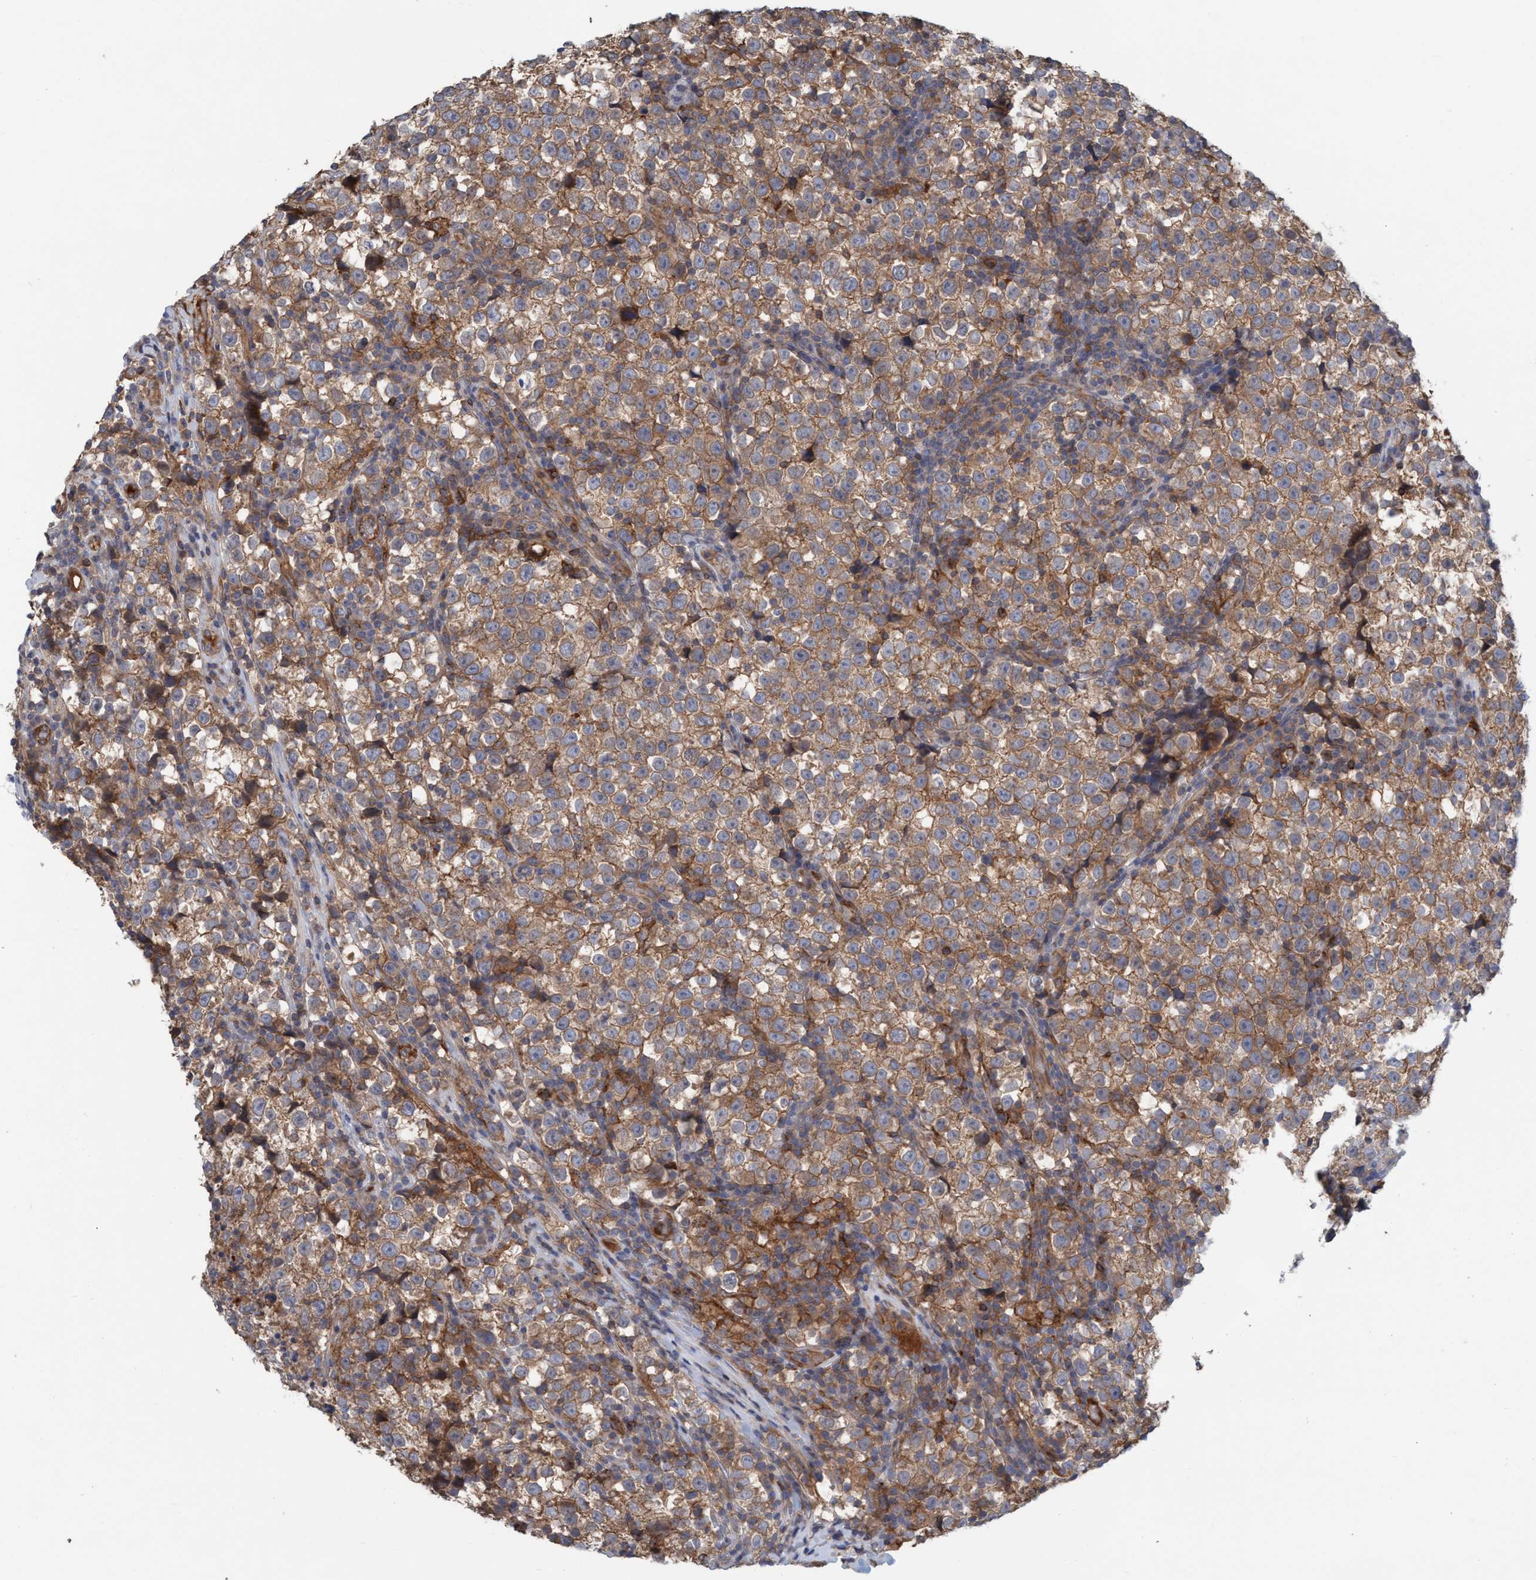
{"staining": {"intensity": "moderate", "quantity": ">75%", "location": "cytoplasmic/membranous"}, "tissue": "testis cancer", "cell_type": "Tumor cells", "image_type": "cancer", "snomed": [{"axis": "morphology", "description": "Normal tissue, NOS"}, {"axis": "morphology", "description": "Seminoma, NOS"}, {"axis": "topography", "description": "Testis"}], "caption": "Immunohistochemical staining of seminoma (testis) displays medium levels of moderate cytoplasmic/membranous protein expression in approximately >75% of tumor cells.", "gene": "SPECC1", "patient": {"sex": "male", "age": 43}}